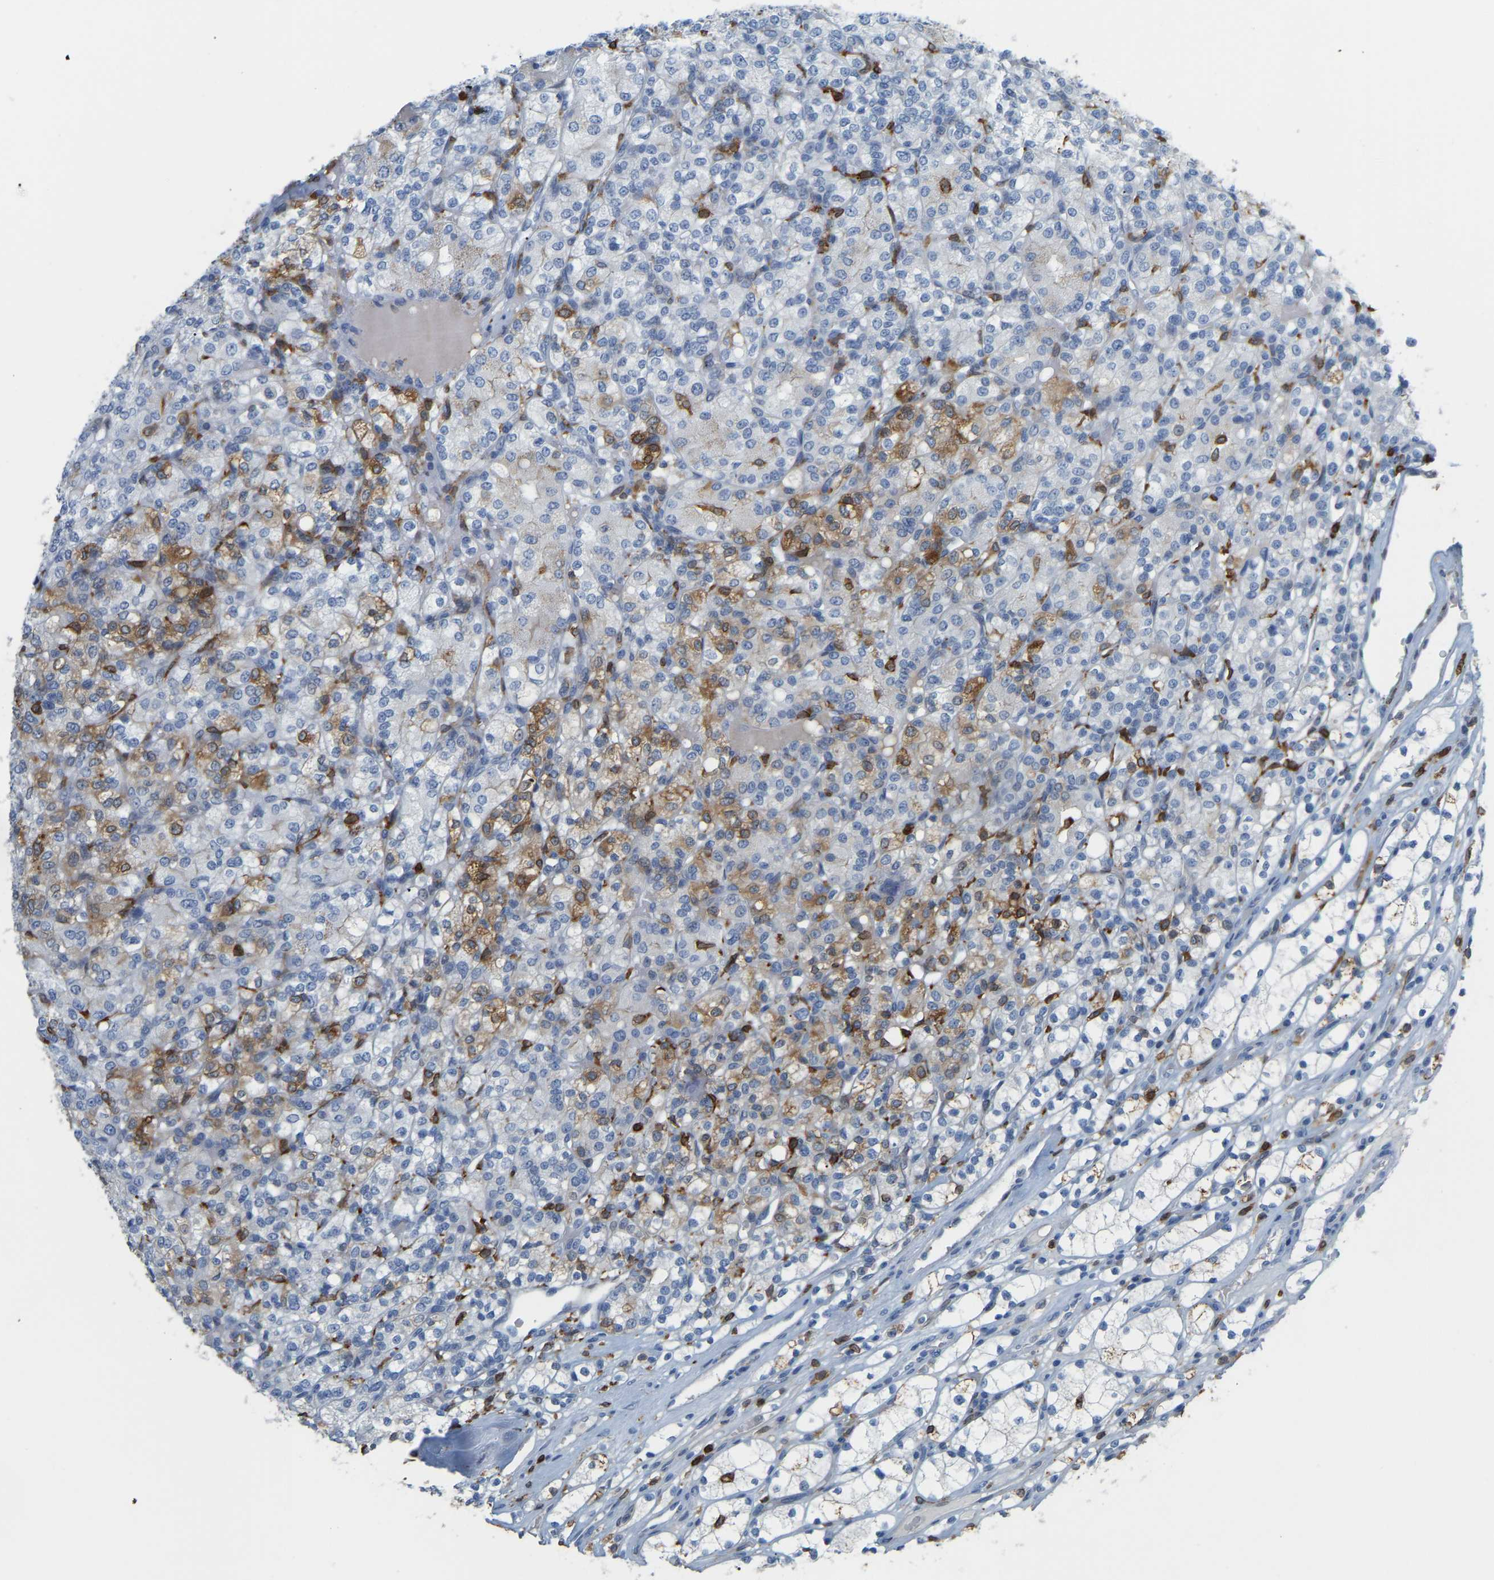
{"staining": {"intensity": "moderate", "quantity": "<25%", "location": "cytoplasmic/membranous"}, "tissue": "renal cancer", "cell_type": "Tumor cells", "image_type": "cancer", "snomed": [{"axis": "morphology", "description": "Adenocarcinoma, NOS"}, {"axis": "topography", "description": "Kidney"}], "caption": "Human renal cancer (adenocarcinoma) stained with a protein marker shows moderate staining in tumor cells.", "gene": "PTGS1", "patient": {"sex": "male", "age": 77}}